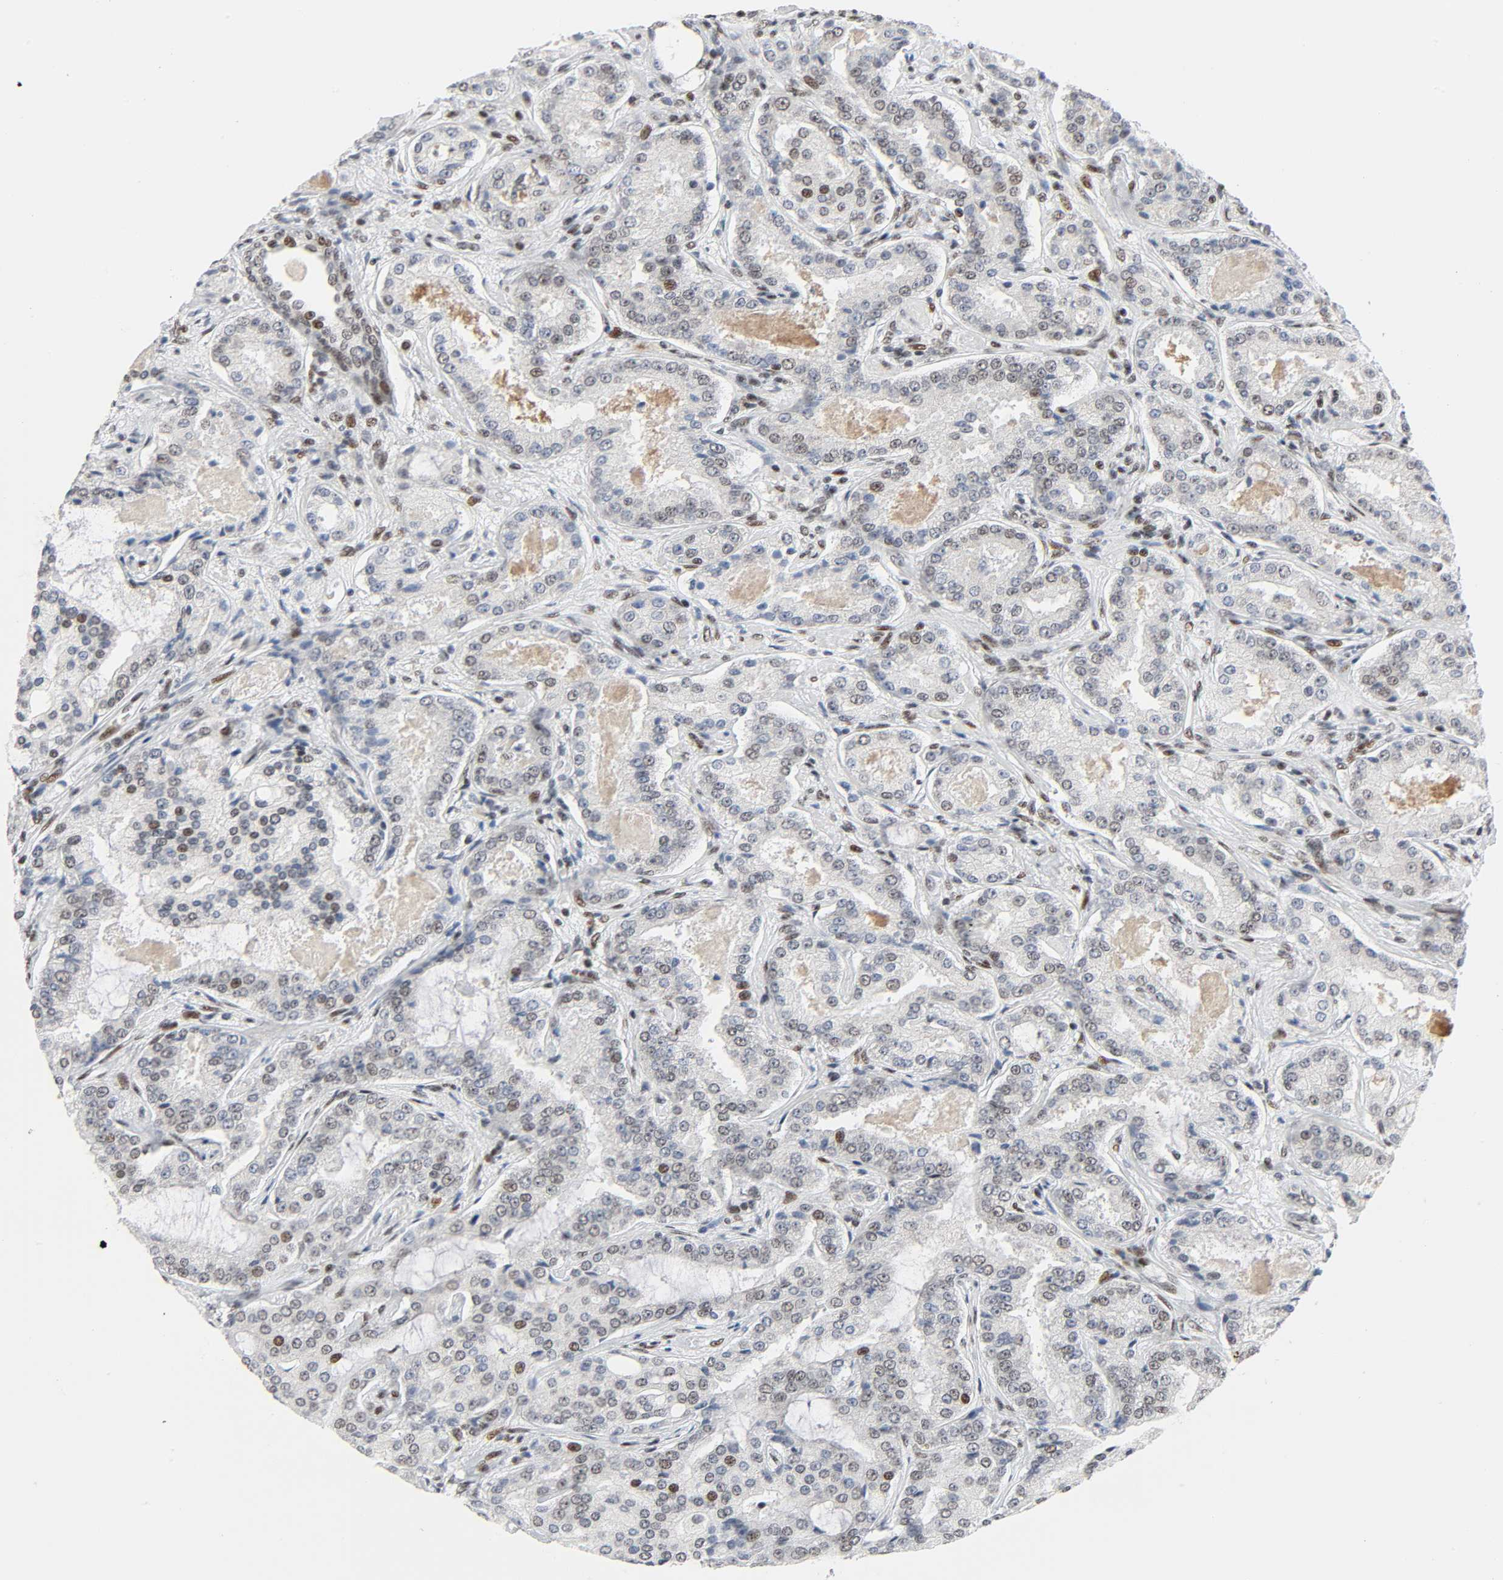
{"staining": {"intensity": "moderate", "quantity": "25%-75%", "location": "nuclear"}, "tissue": "prostate cancer", "cell_type": "Tumor cells", "image_type": "cancer", "snomed": [{"axis": "morphology", "description": "Adenocarcinoma, High grade"}, {"axis": "topography", "description": "Prostate"}], "caption": "High-magnification brightfield microscopy of high-grade adenocarcinoma (prostate) stained with DAB (3,3'-diaminobenzidine) (brown) and counterstained with hematoxylin (blue). tumor cells exhibit moderate nuclear expression is appreciated in approximately25%-75% of cells. The staining was performed using DAB to visualize the protein expression in brown, while the nuclei were stained in blue with hematoxylin (Magnification: 20x).", "gene": "CREBBP", "patient": {"sex": "male", "age": 72}}